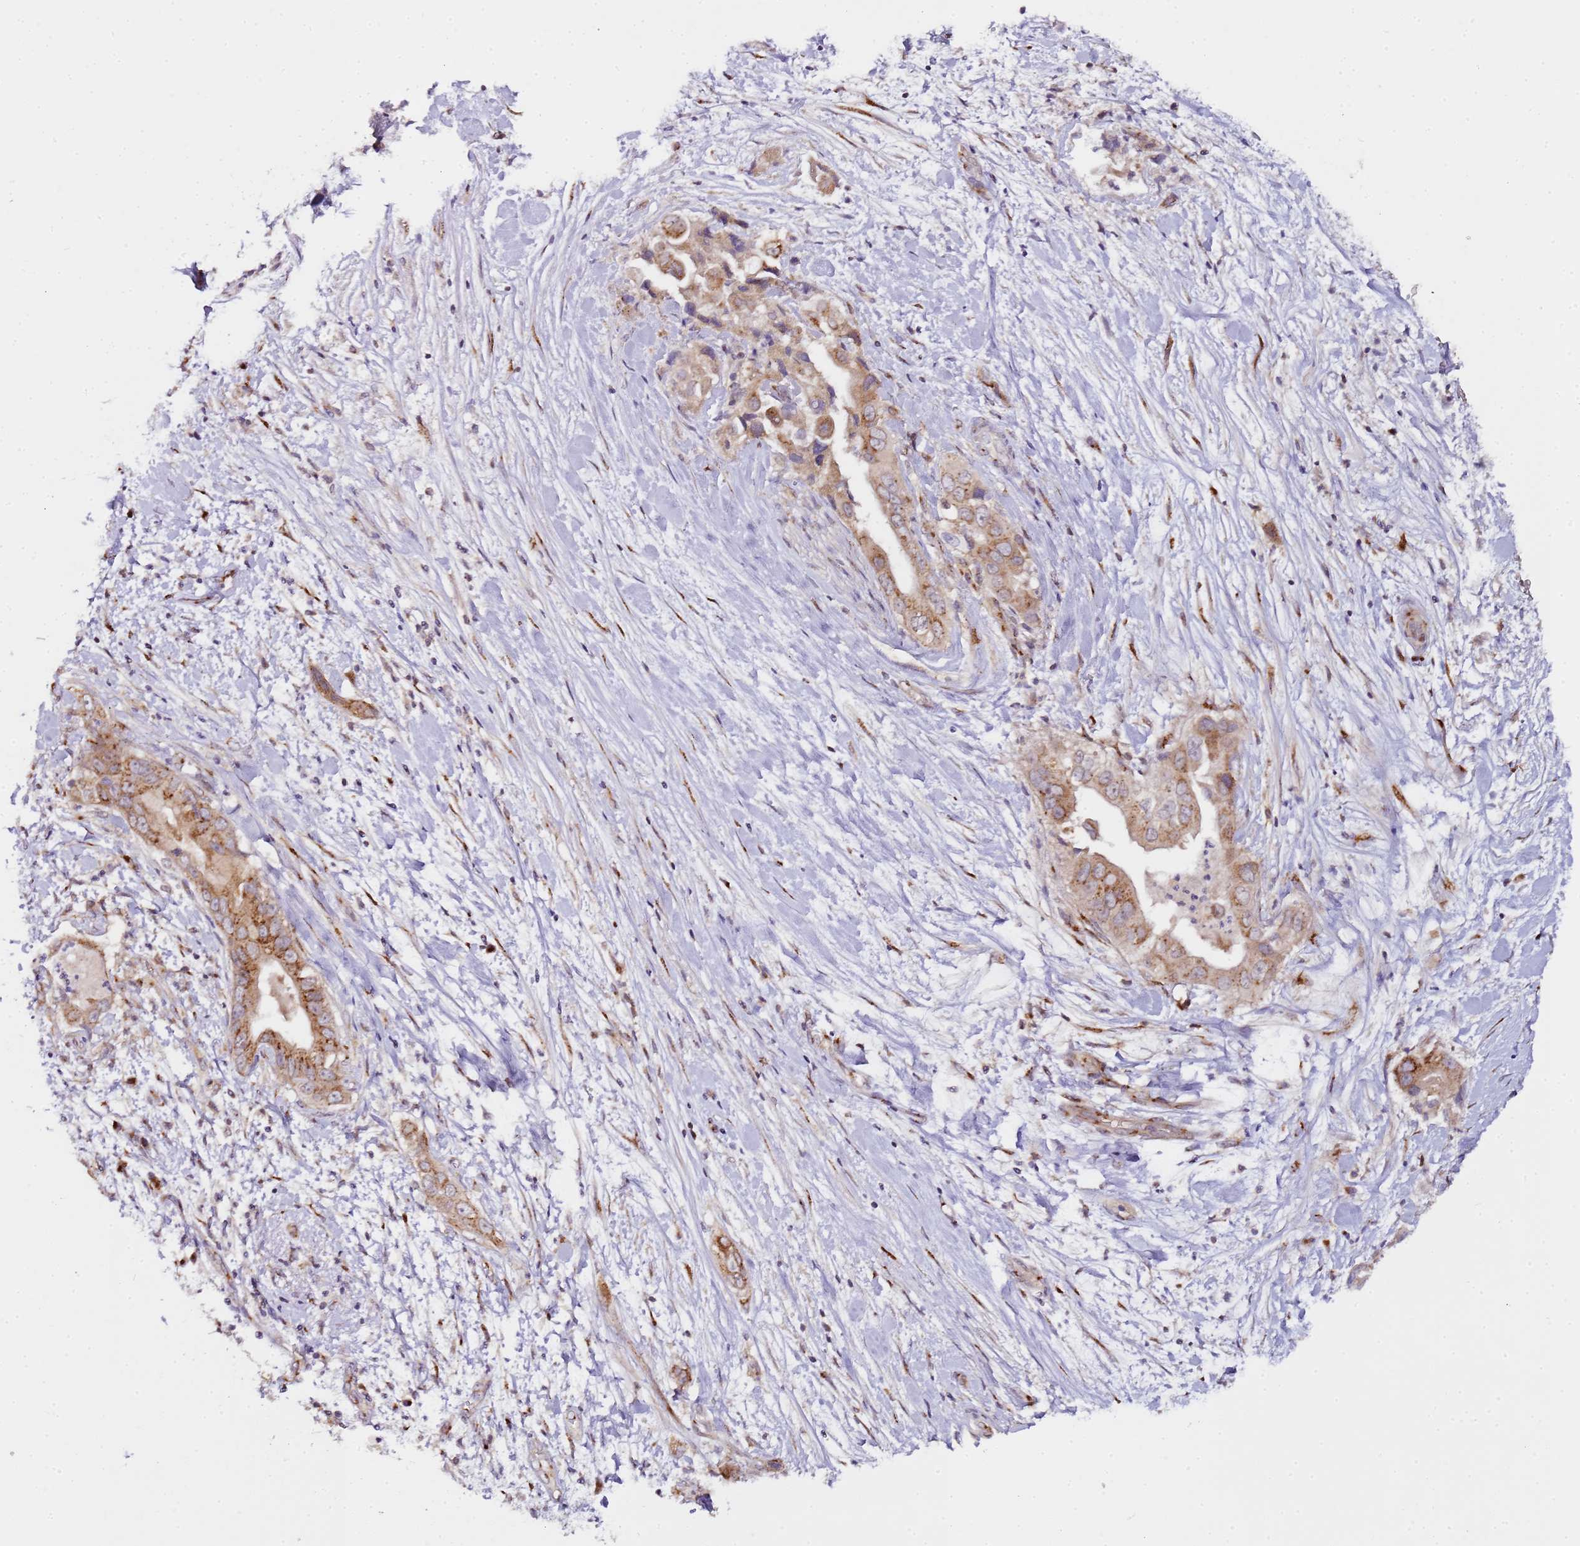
{"staining": {"intensity": "moderate", "quantity": ">75%", "location": "cytoplasmic/membranous"}, "tissue": "pancreatic cancer", "cell_type": "Tumor cells", "image_type": "cancer", "snomed": [{"axis": "morphology", "description": "Adenocarcinoma, NOS"}, {"axis": "topography", "description": "Pancreas"}], "caption": "Immunohistochemistry staining of pancreatic cancer, which shows medium levels of moderate cytoplasmic/membranous positivity in about >75% of tumor cells indicating moderate cytoplasmic/membranous protein positivity. The staining was performed using DAB (3,3'-diaminobenzidine) (brown) for protein detection and nuclei were counterstained in hematoxylin (blue).", "gene": "MRPL49", "patient": {"sex": "female", "age": 78}}